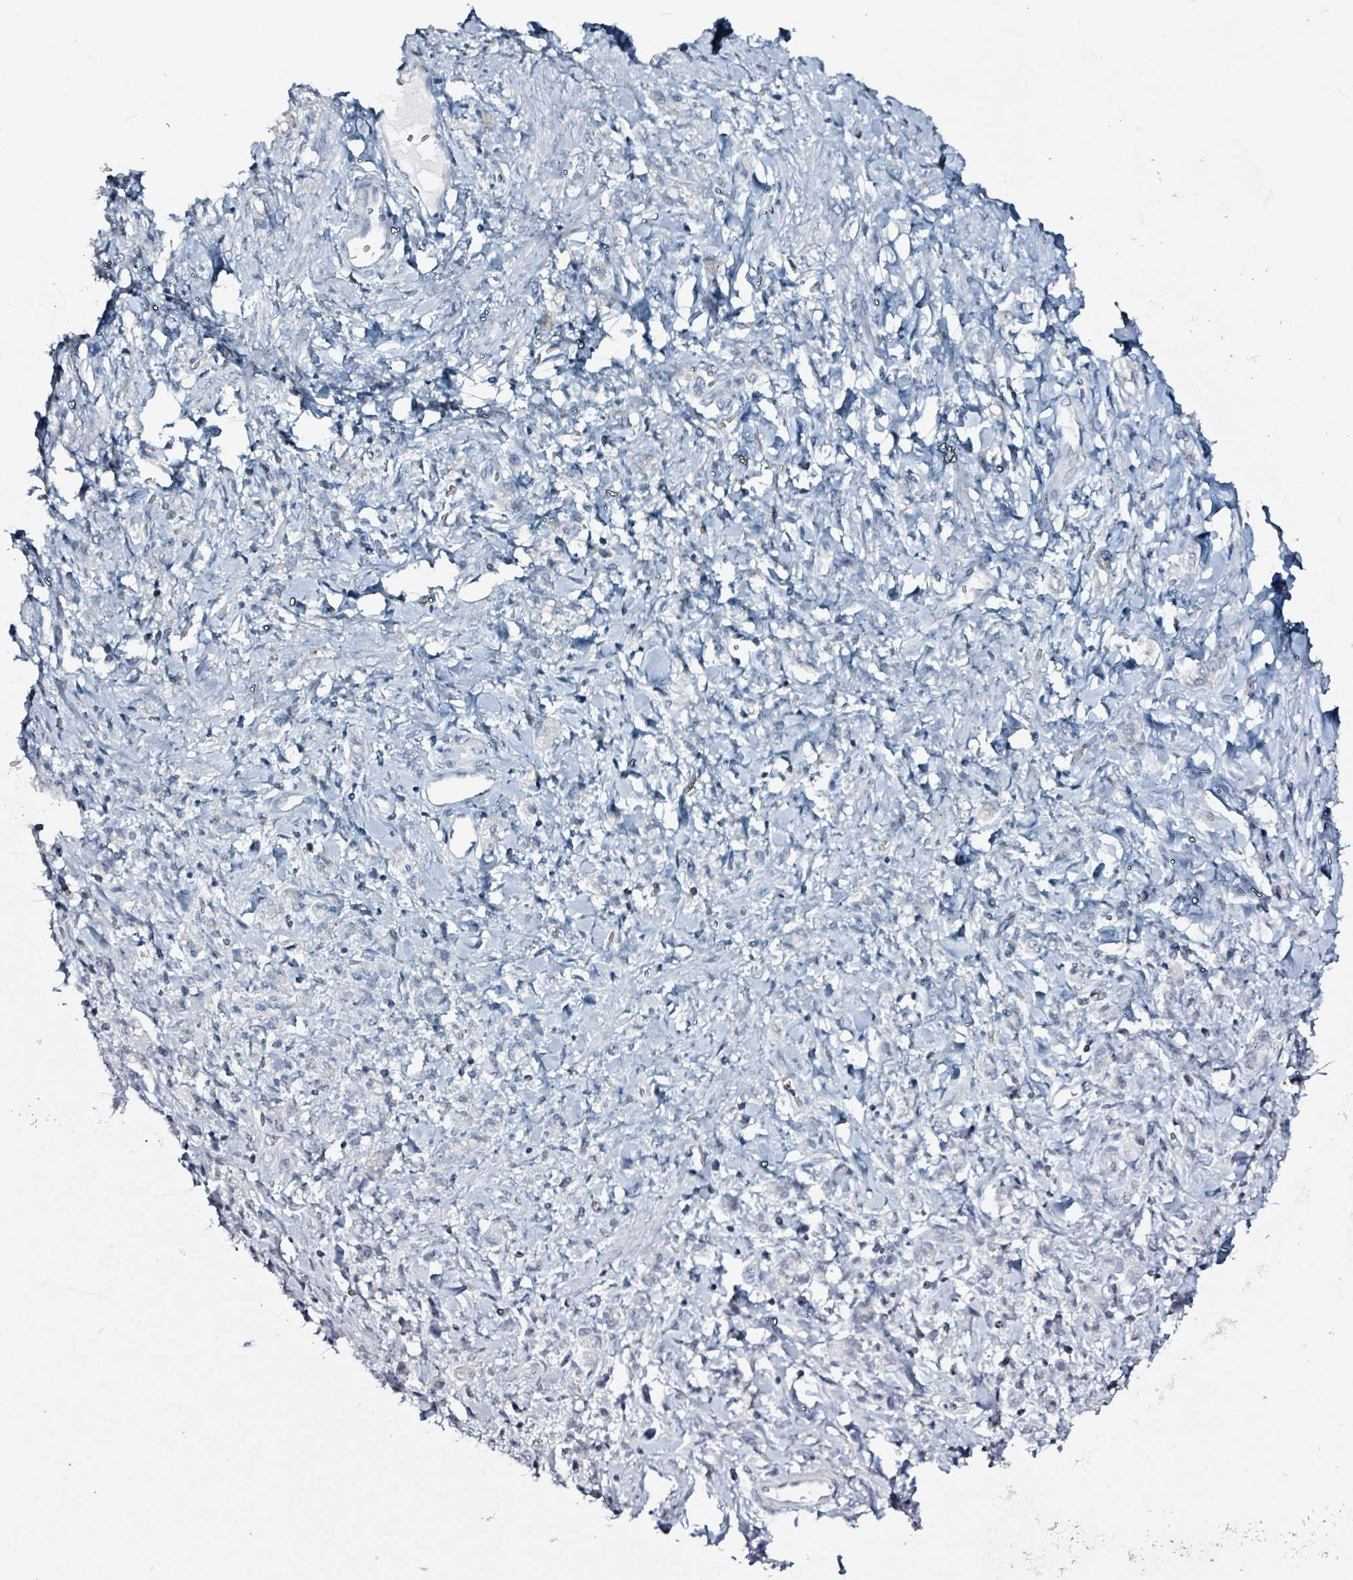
{"staining": {"intensity": "negative", "quantity": "none", "location": "none"}, "tissue": "stomach cancer", "cell_type": "Tumor cells", "image_type": "cancer", "snomed": [{"axis": "morphology", "description": "Adenocarcinoma, NOS"}, {"axis": "topography", "description": "Stomach"}], "caption": "IHC image of neoplastic tissue: human stomach adenocarcinoma stained with DAB demonstrates no significant protein positivity in tumor cells. (Stains: DAB immunohistochemistry (IHC) with hematoxylin counter stain, Microscopy: brightfield microscopy at high magnification).", "gene": "CA9", "patient": {"sex": "male", "age": 77}}